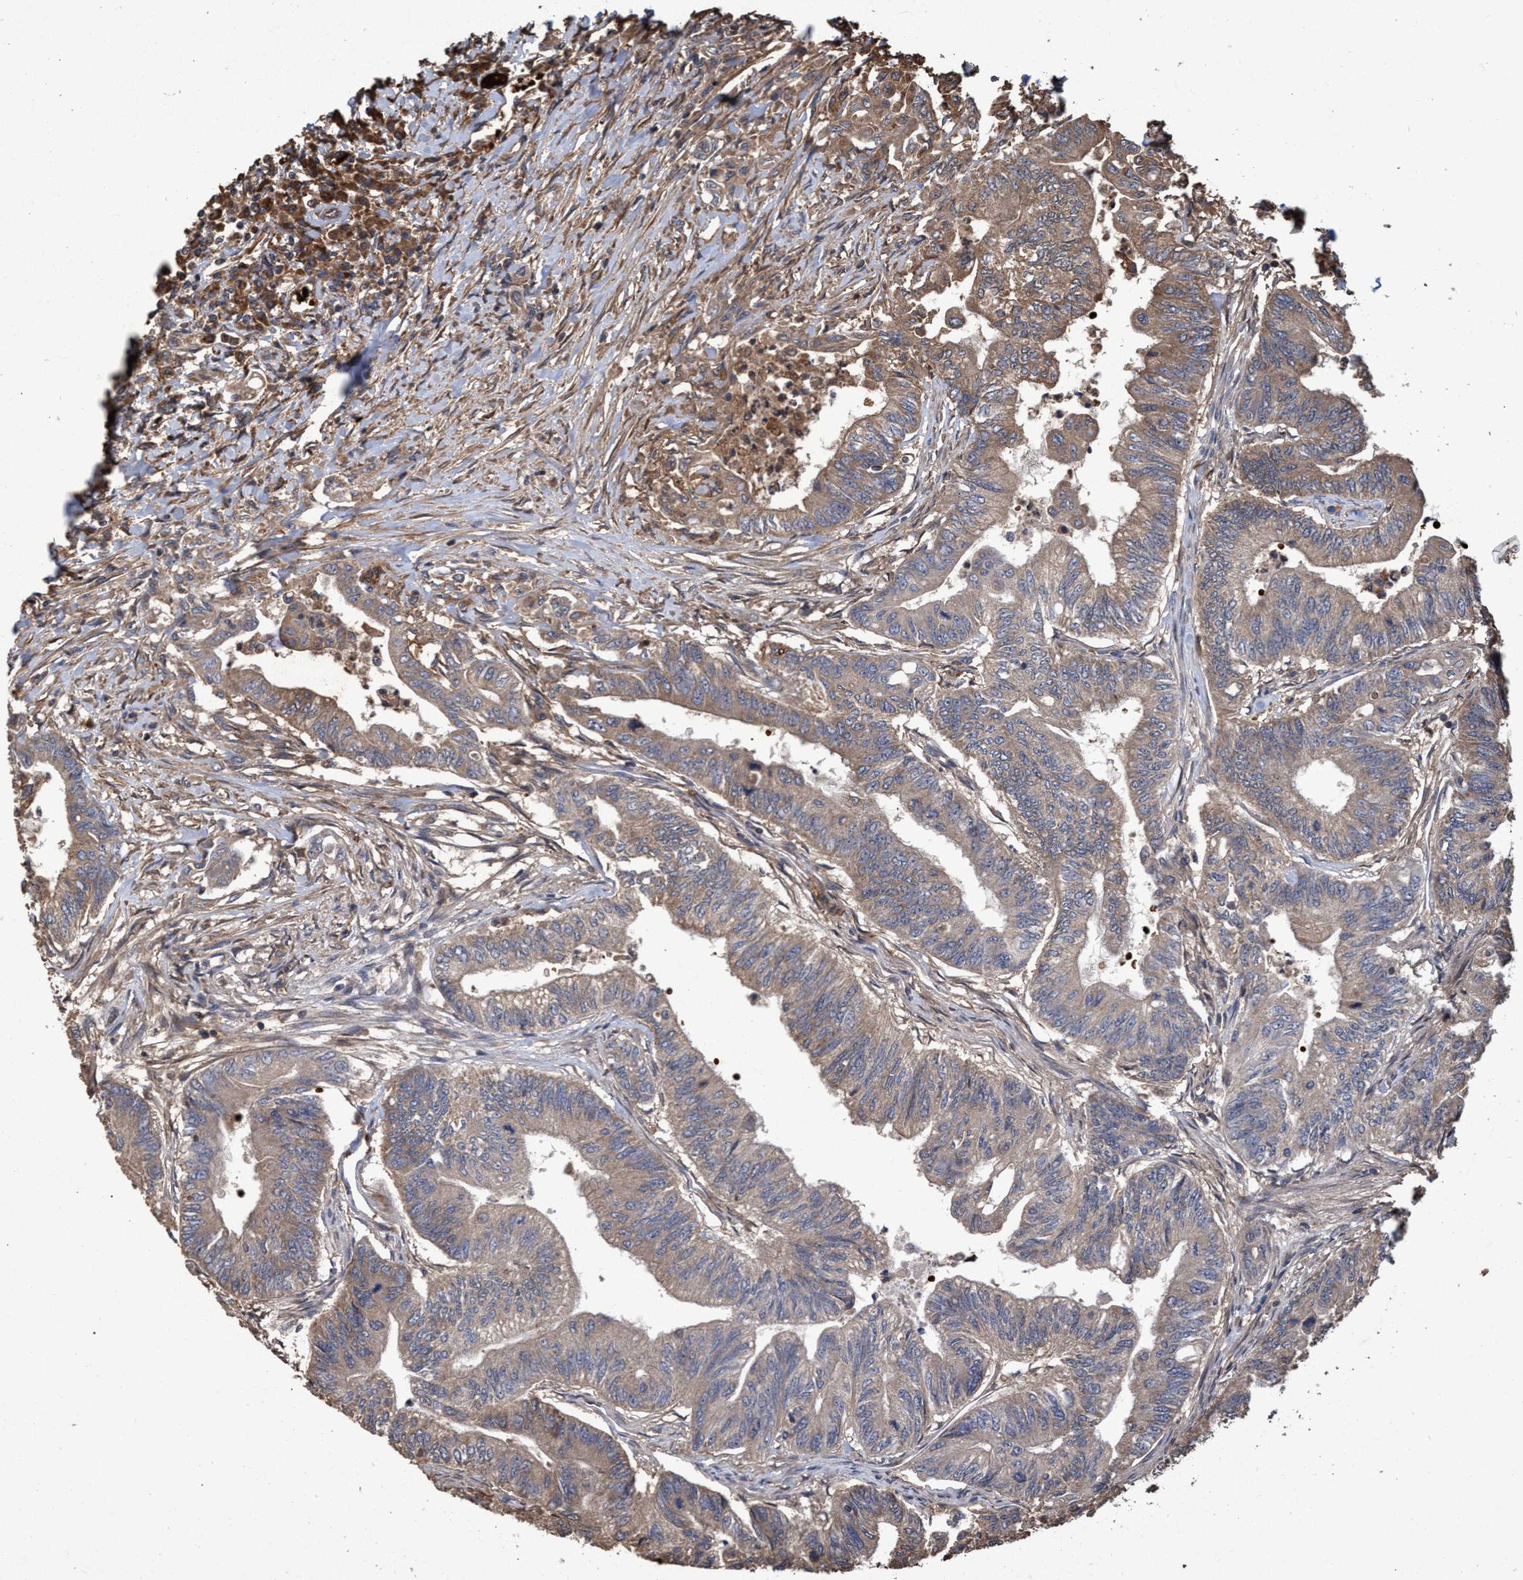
{"staining": {"intensity": "weak", "quantity": ">75%", "location": "cytoplasmic/membranous"}, "tissue": "colorectal cancer", "cell_type": "Tumor cells", "image_type": "cancer", "snomed": [{"axis": "morphology", "description": "Adenoma, NOS"}, {"axis": "morphology", "description": "Adenocarcinoma, NOS"}, {"axis": "topography", "description": "Colon"}], "caption": "The immunohistochemical stain highlights weak cytoplasmic/membranous positivity in tumor cells of colorectal cancer tissue.", "gene": "CHMP6", "patient": {"sex": "male", "age": 79}}